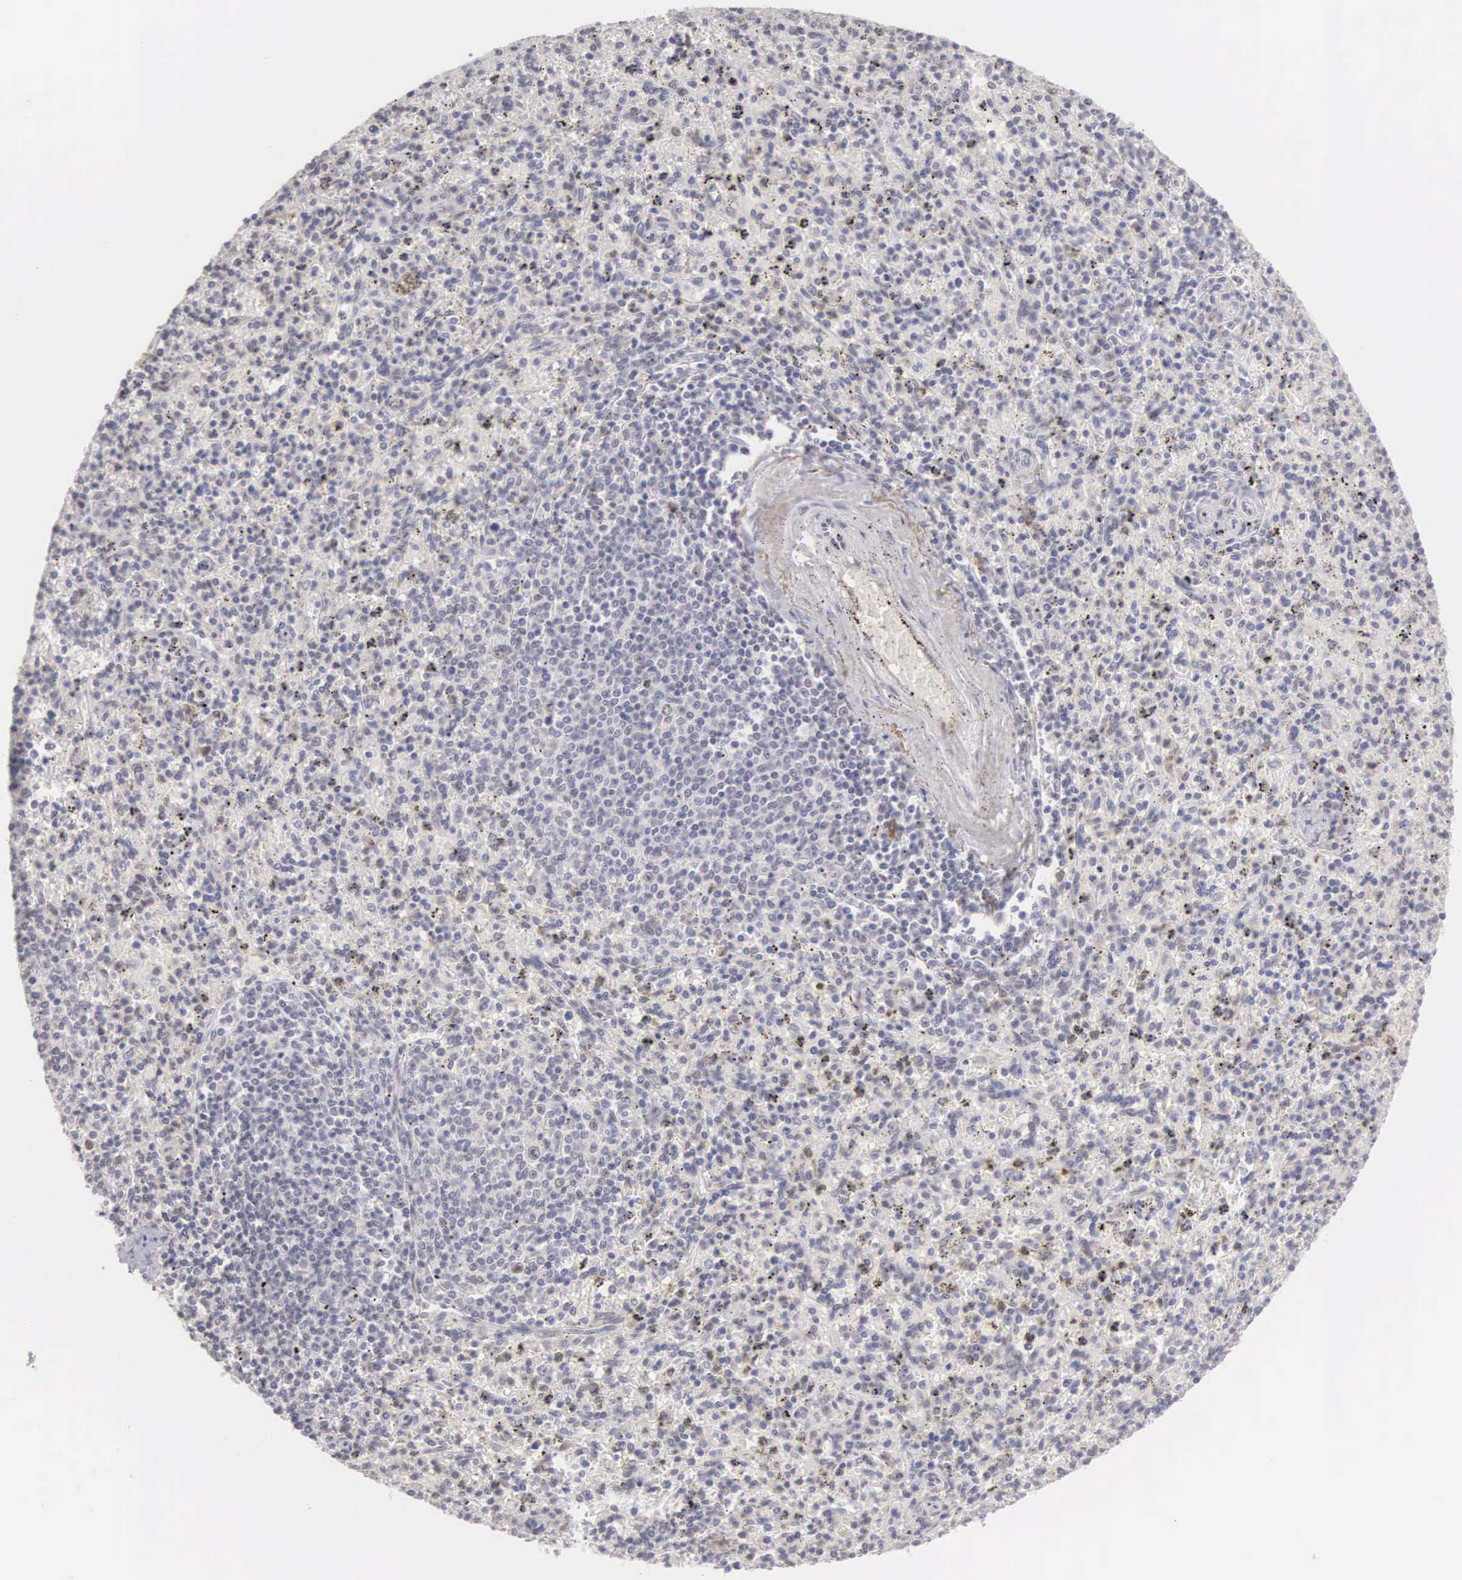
{"staining": {"intensity": "negative", "quantity": "none", "location": "none"}, "tissue": "spleen", "cell_type": "Cells in red pulp", "image_type": "normal", "snomed": [{"axis": "morphology", "description": "Normal tissue, NOS"}, {"axis": "topography", "description": "Spleen"}], "caption": "Immunohistochemistry (IHC) histopathology image of normal human spleen stained for a protein (brown), which displays no positivity in cells in red pulp. (IHC, brightfield microscopy, high magnification).", "gene": "HMGXB4", "patient": {"sex": "male", "age": 72}}